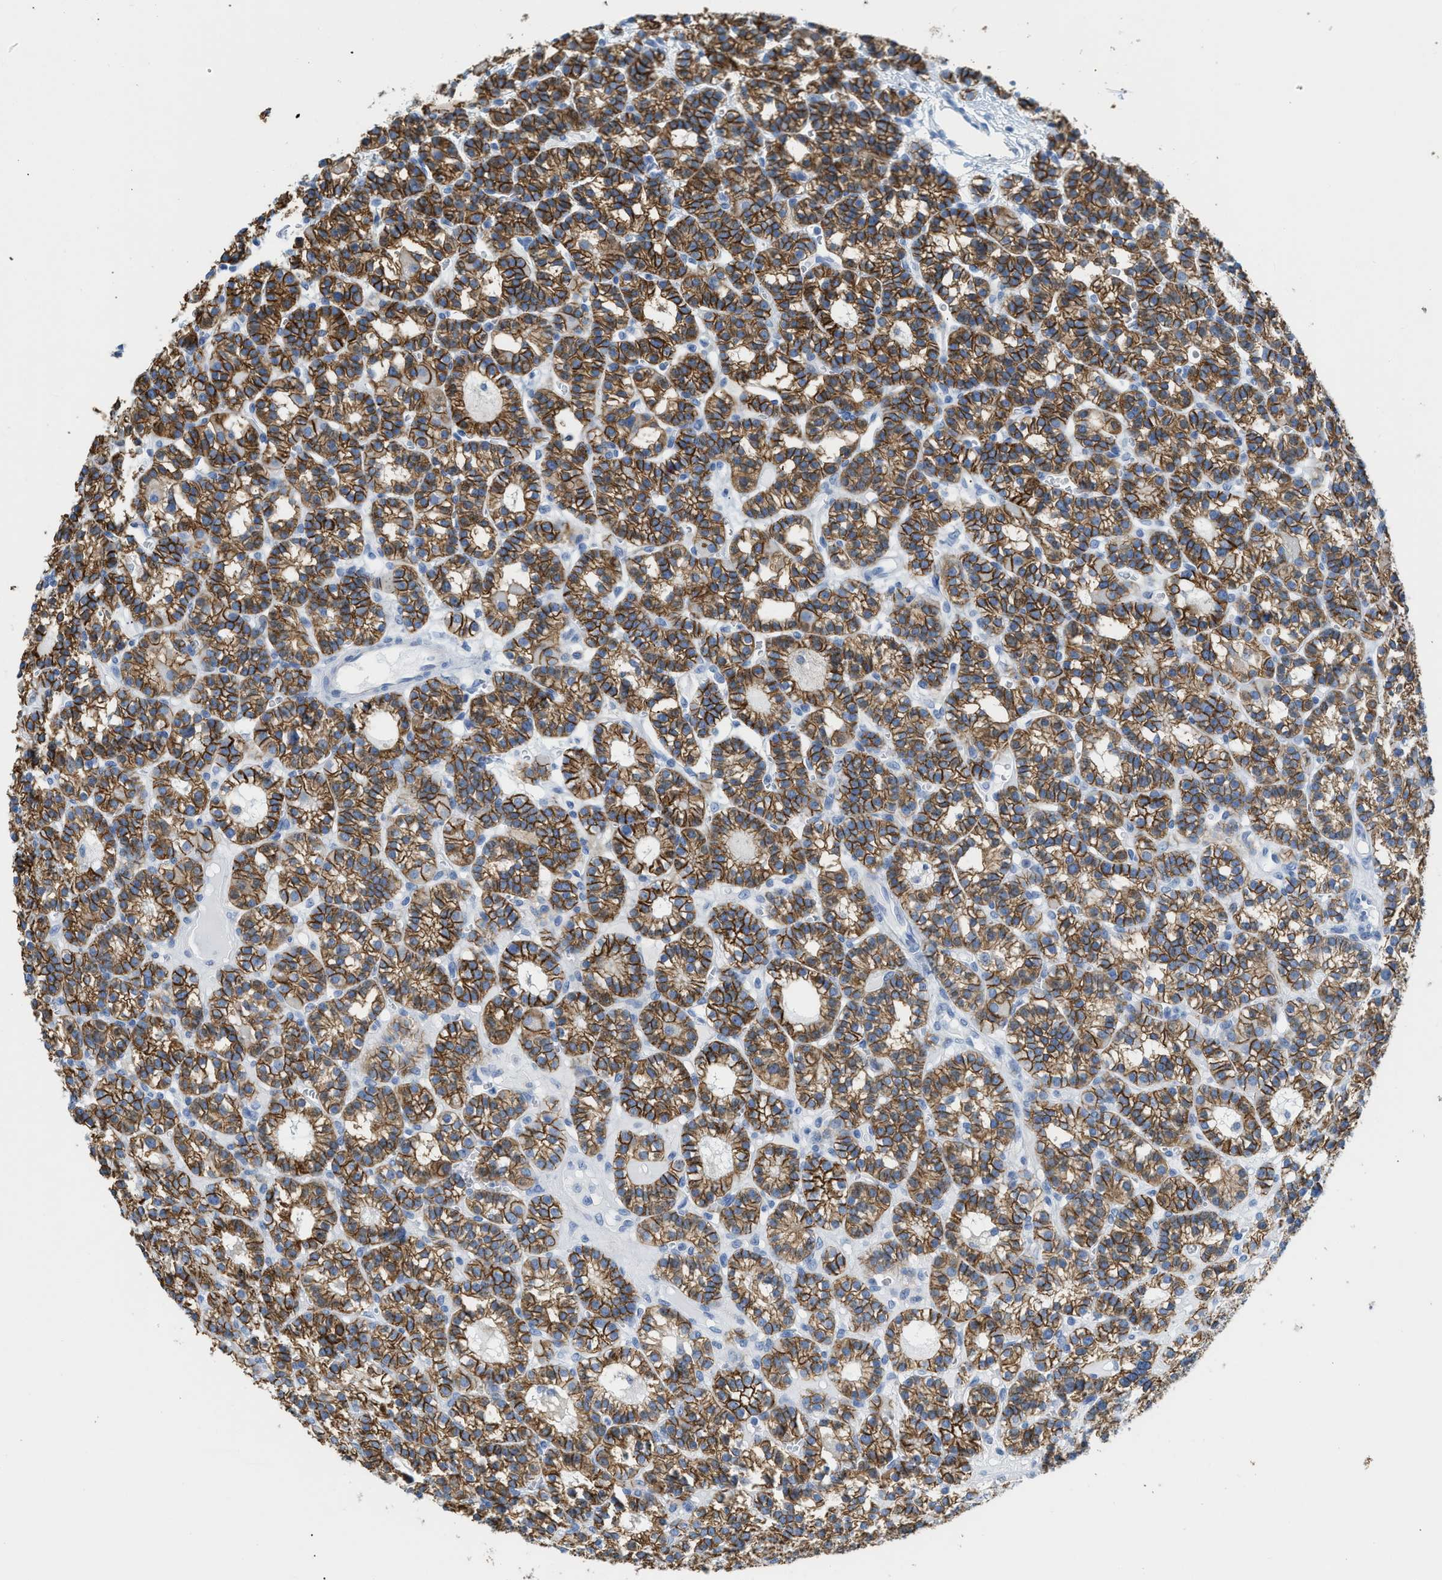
{"staining": {"intensity": "strong", "quantity": ">75%", "location": "cytoplasmic/membranous"}, "tissue": "parathyroid gland", "cell_type": "Glandular cells", "image_type": "normal", "snomed": [{"axis": "morphology", "description": "Normal tissue, NOS"}, {"axis": "morphology", "description": "Adenoma, NOS"}, {"axis": "topography", "description": "Parathyroid gland"}], "caption": "The histopathology image reveals staining of normal parathyroid gland, revealing strong cytoplasmic/membranous protein expression (brown color) within glandular cells.", "gene": "SLC3A2", "patient": {"sex": "female", "age": 58}}